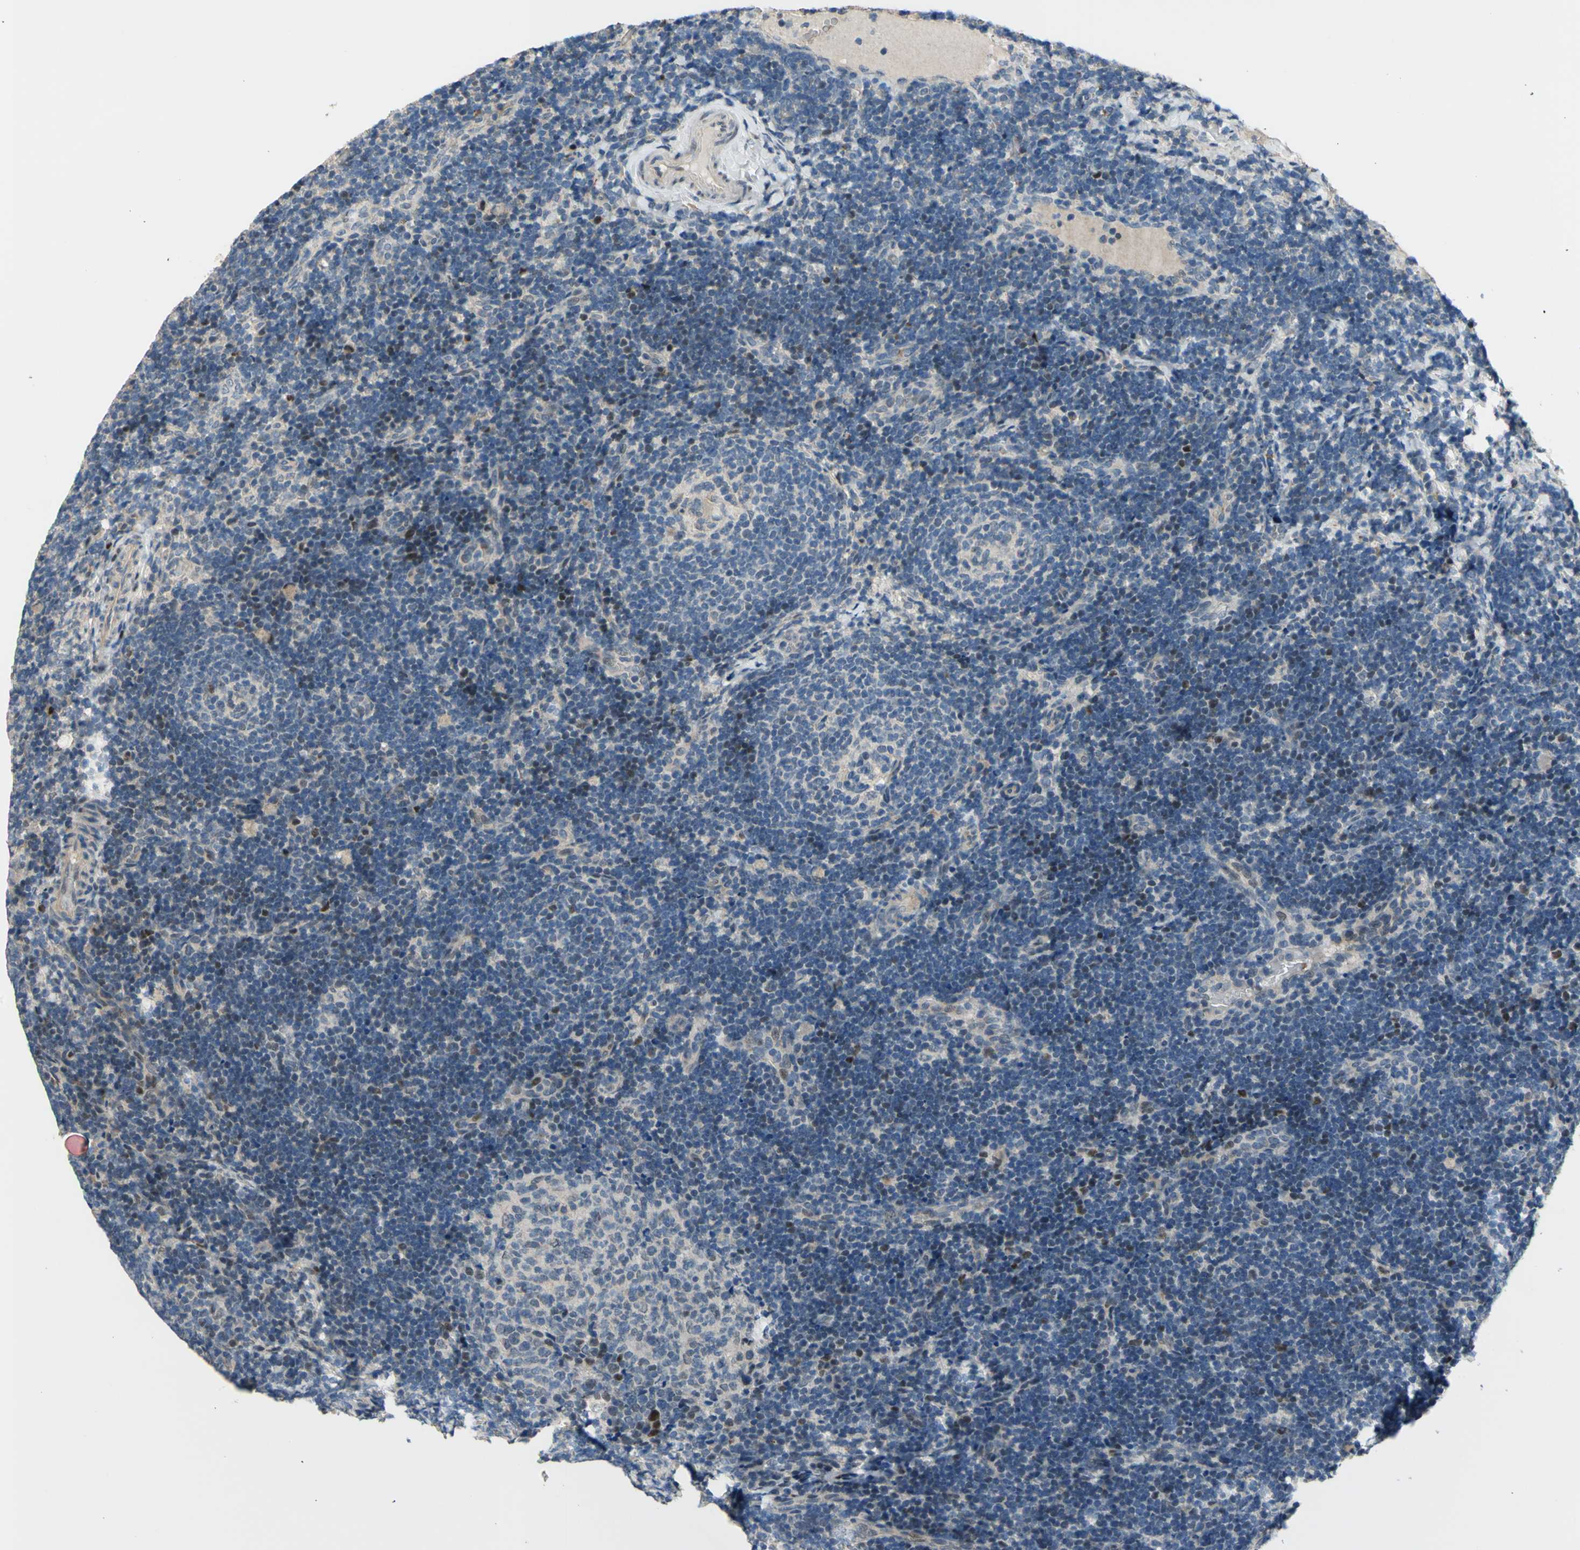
{"staining": {"intensity": "weak", "quantity": "<25%", "location": "nuclear"}, "tissue": "lymph node", "cell_type": "Germinal center cells", "image_type": "normal", "snomed": [{"axis": "morphology", "description": "Normal tissue, NOS"}, {"axis": "topography", "description": "Lymph node"}], "caption": "DAB immunohistochemical staining of unremarkable lymph node shows no significant staining in germinal center cells.", "gene": "ZNF184", "patient": {"sex": "female", "age": 14}}